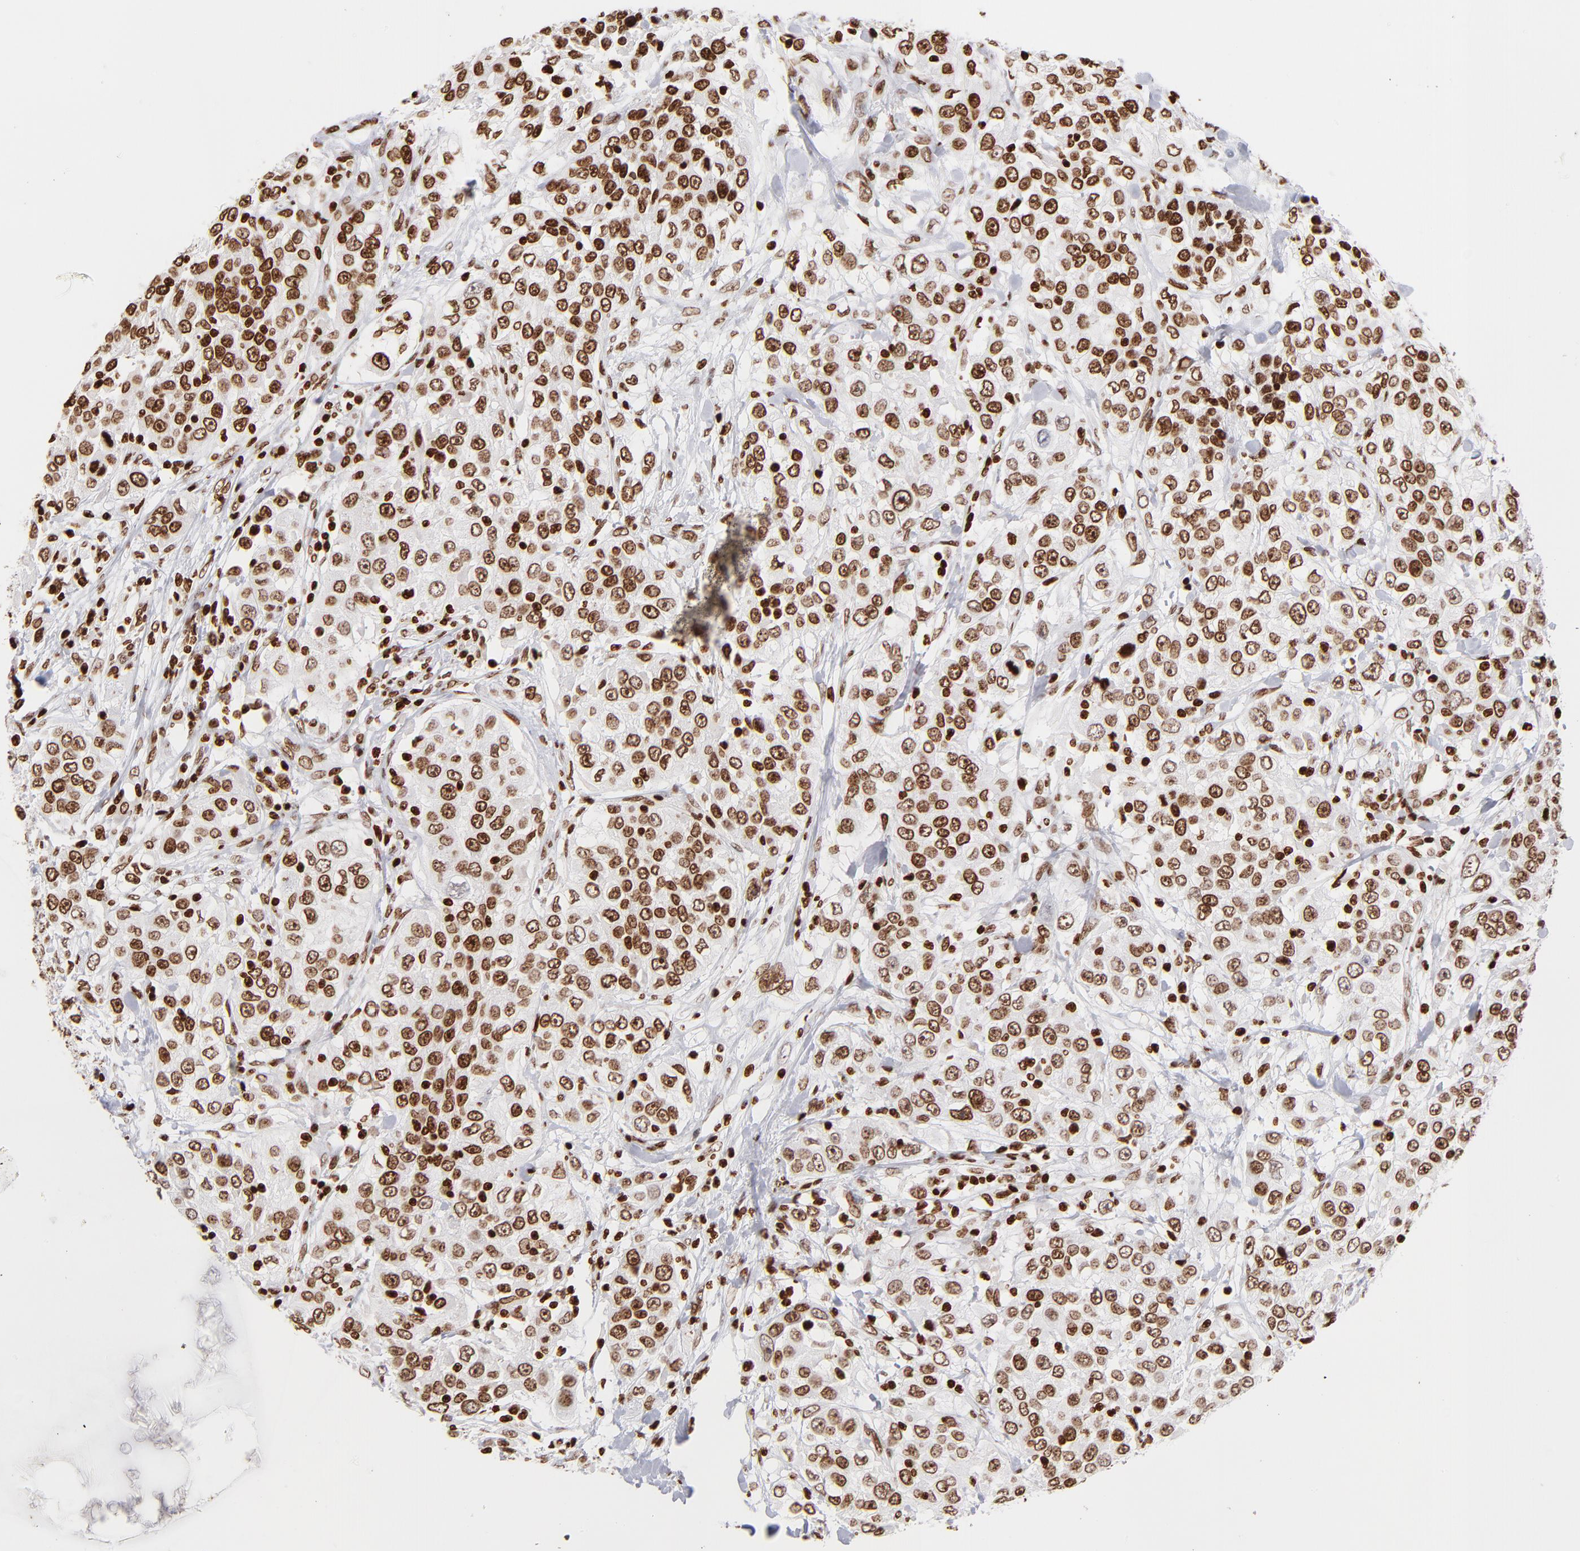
{"staining": {"intensity": "strong", "quantity": ">75%", "location": "nuclear"}, "tissue": "urothelial cancer", "cell_type": "Tumor cells", "image_type": "cancer", "snomed": [{"axis": "morphology", "description": "Urothelial carcinoma, High grade"}, {"axis": "topography", "description": "Urinary bladder"}], "caption": "Urothelial carcinoma (high-grade) tissue reveals strong nuclear staining in approximately >75% of tumor cells", "gene": "RTL4", "patient": {"sex": "female", "age": 80}}